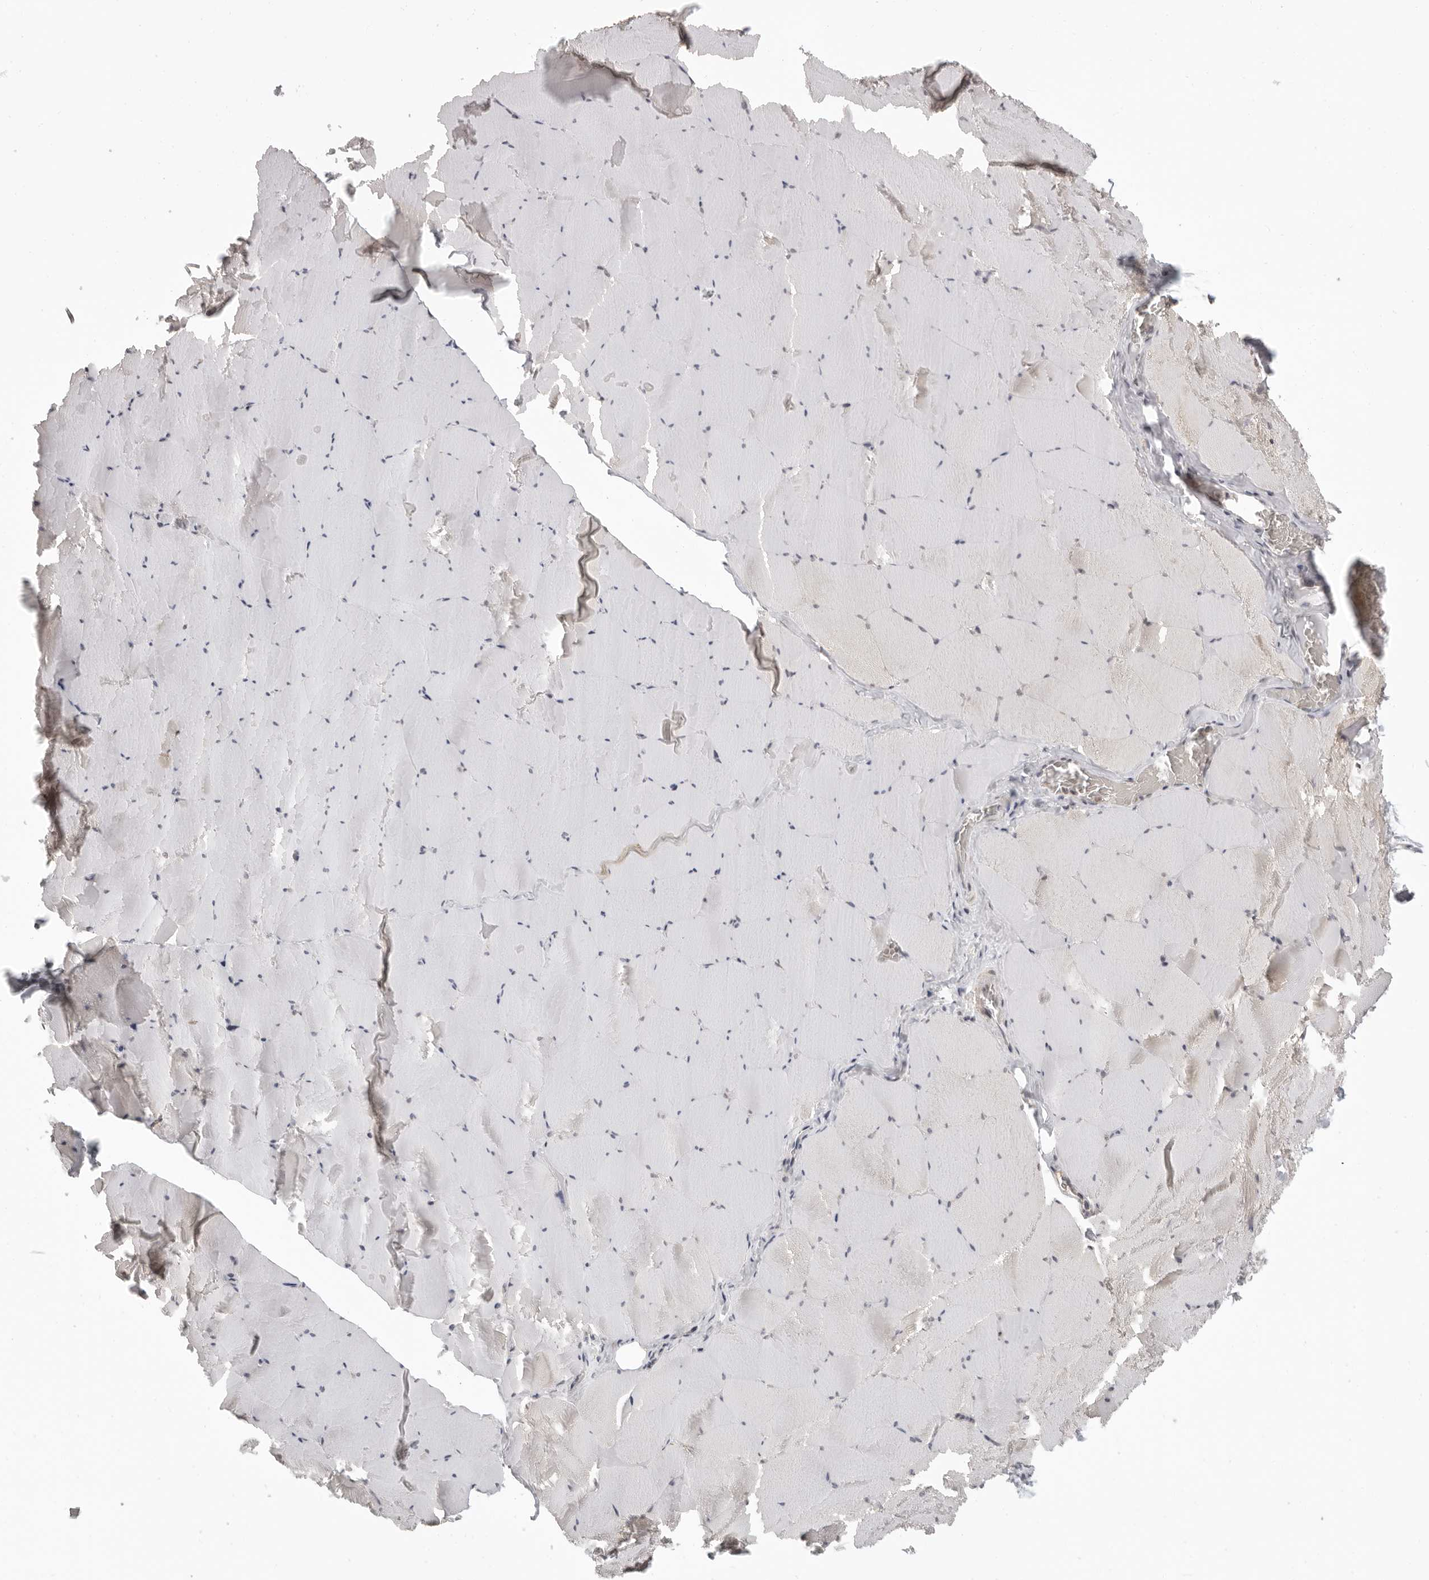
{"staining": {"intensity": "negative", "quantity": "none", "location": "none"}, "tissue": "skeletal muscle", "cell_type": "Myocytes", "image_type": "normal", "snomed": [{"axis": "morphology", "description": "Normal tissue, NOS"}, {"axis": "topography", "description": "Skeletal muscle"}], "caption": "High power microscopy photomicrograph of an IHC micrograph of benign skeletal muscle, revealing no significant expression in myocytes. Brightfield microscopy of immunohistochemistry stained with DAB (3,3'-diaminobenzidine) (brown) and hematoxylin (blue), captured at high magnification.", "gene": "PRRC2A", "patient": {"sex": "male", "age": 62}}